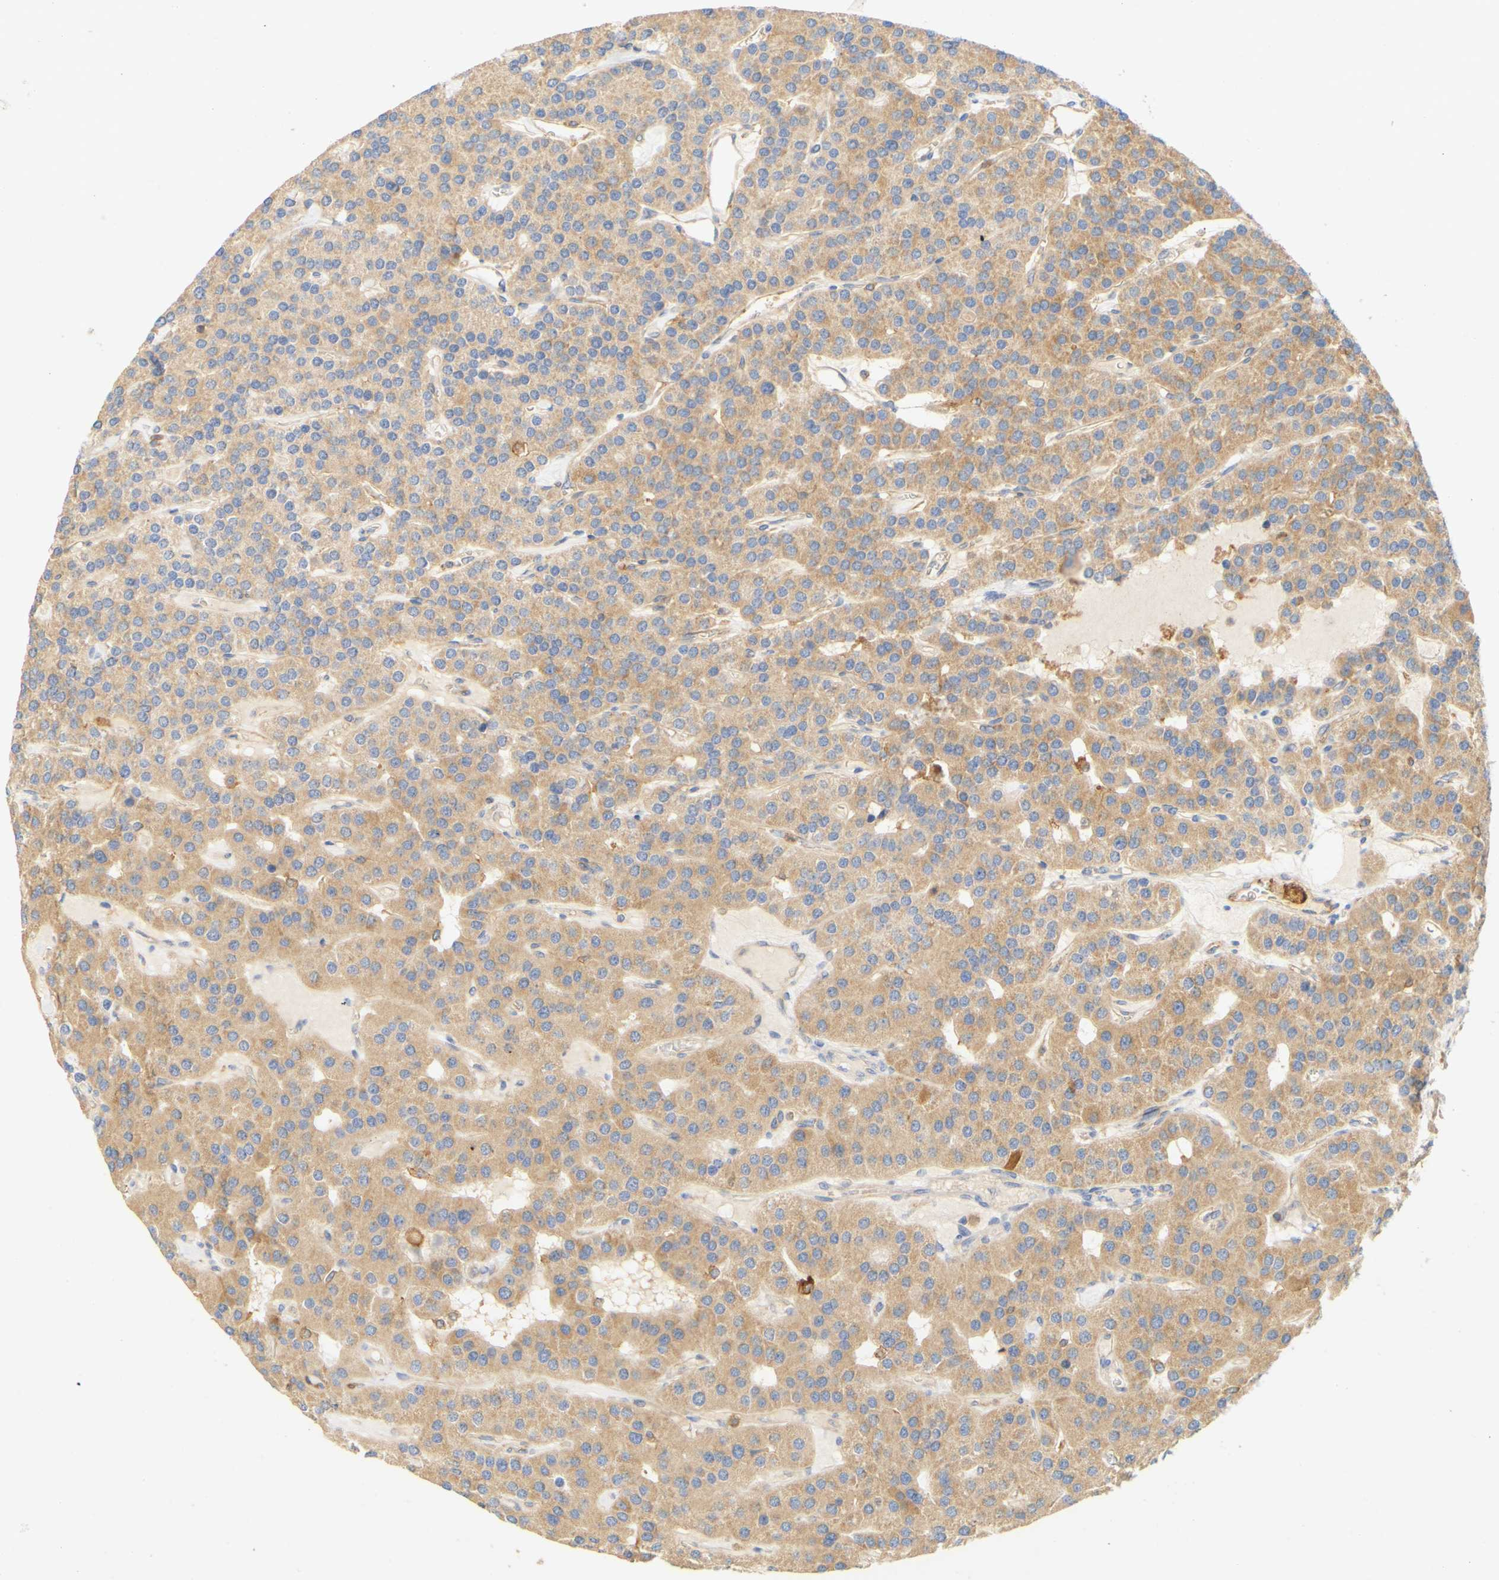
{"staining": {"intensity": "moderate", "quantity": "25%-75%", "location": "cytoplasmic/membranous"}, "tissue": "parathyroid gland", "cell_type": "Glandular cells", "image_type": "normal", "snomed": [{"axis": "morphology", "description": "Normal tissue, NOS"}, {"axis": "morphology", "description": "Adenoma, NOS"}, {"axis": "topography", "description": "Parathyroid gland"}], "caption": "High-magnification brightfield microscopy of unremarkable parathyroid gland stained with DAB (3,3'-diaminobenzidine) (brown) and counterstained with hematoxylin (blue). glandular cells exhibit moderate cytoplasmic/membranous expression is seen in about25%-75% of cells.", "gene": "PCDH7", "patient": {"sex": "female", "age": 86}}